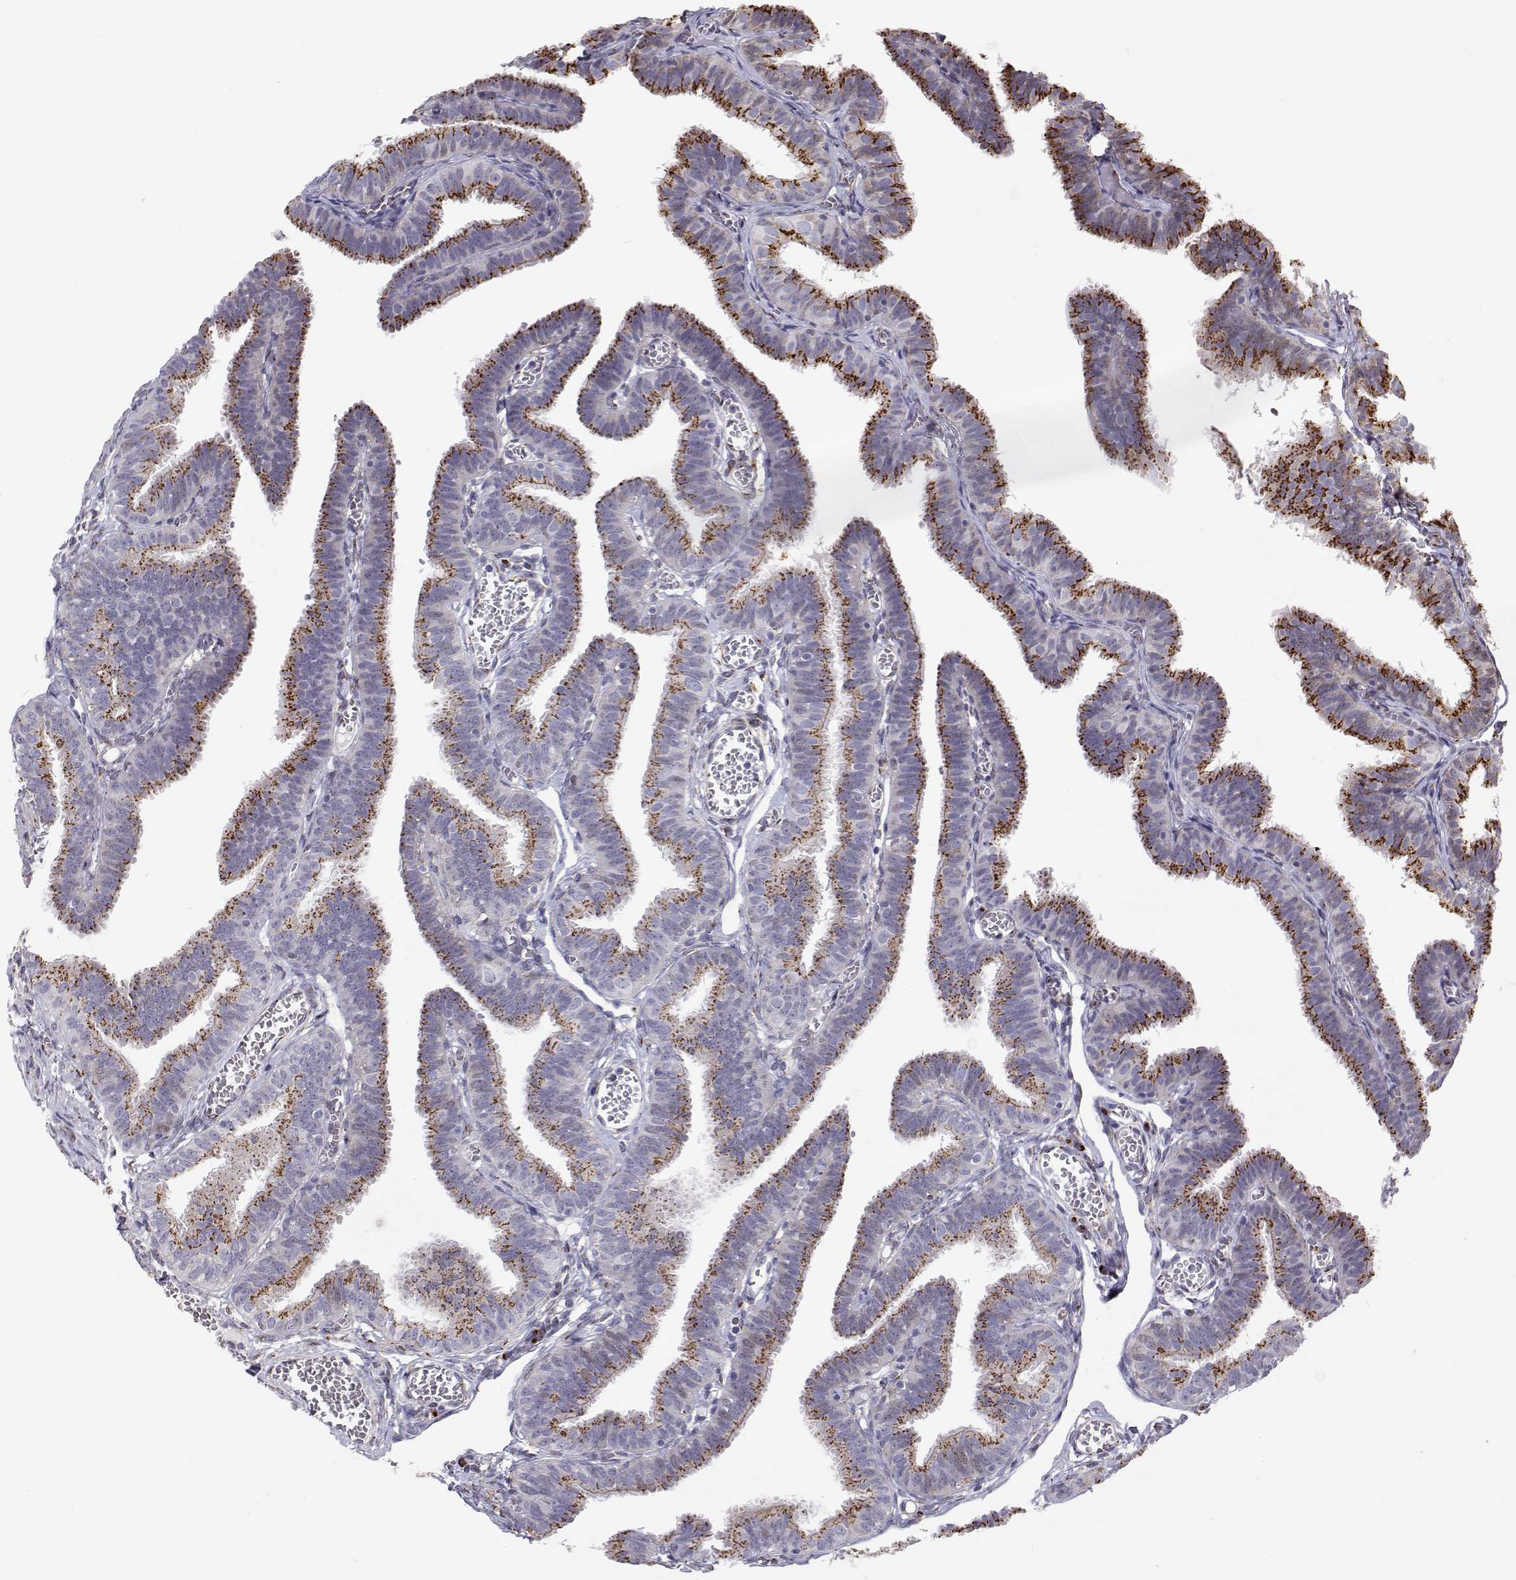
{"staining": {"intensity": "moderate", "quantity": ">75%", "location": "cytoplasmic/membranous"}, "tissue": "fallopian tube", "cell_type": "Glandular cells", "image_type": "normal", "snomed": [{"axis": "morphology", "description": "Normal tissue, NOS"}, {"axis": "topography", "description": "Fallopian tube"}], "caption": "Approximately >75% of glandular cells in unremarkable fallopian tube show moderate cytoplasmic/membranous protein expression as visualized by brown immunohistochemical staining.", "gene": "STARD13", "patient": {"sex": "female", "age": 25}}